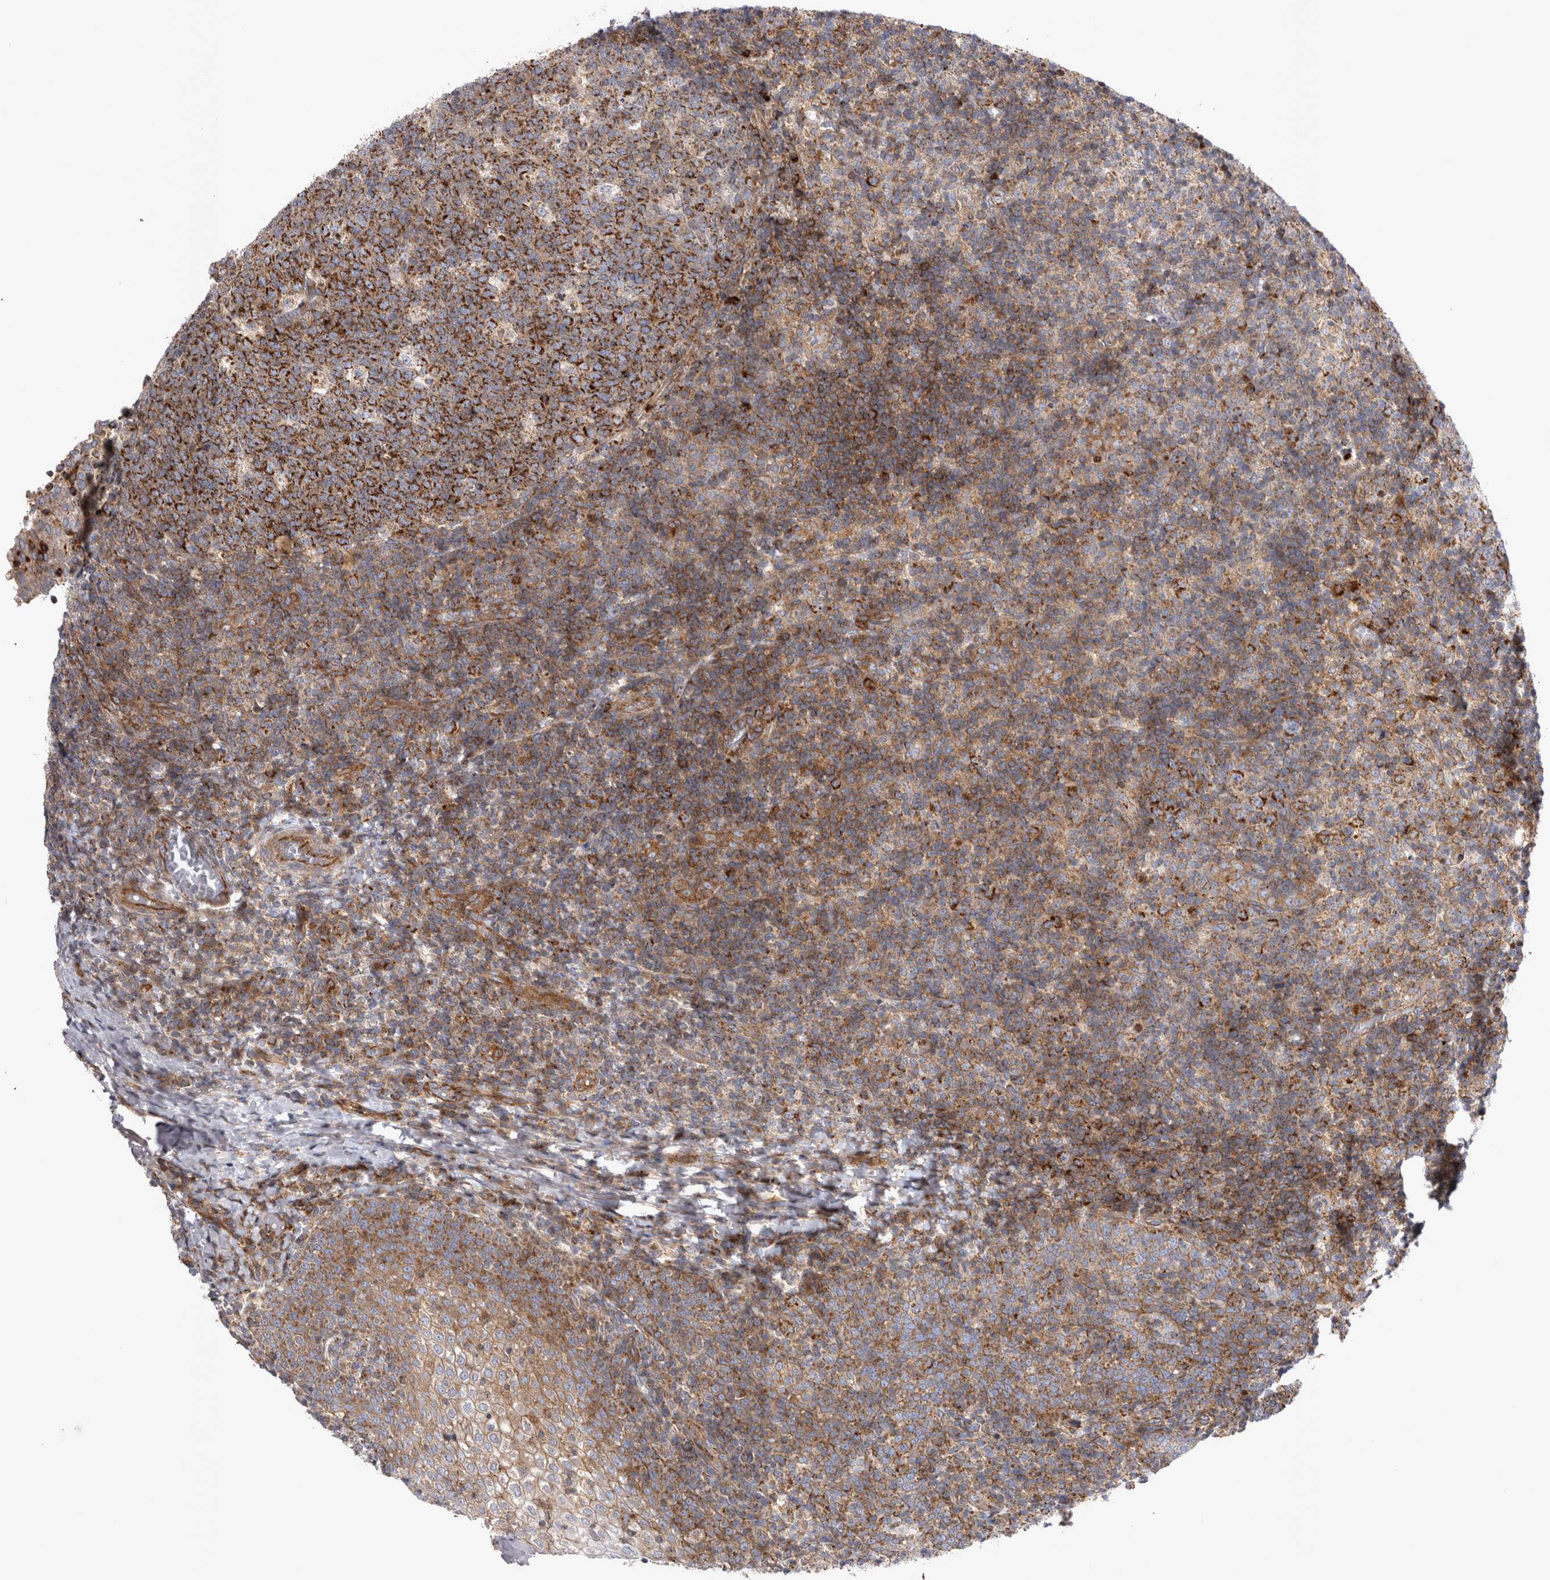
{"staining": {"intensity": "strong", "quantity": ">75%", "location": "cytoplasmic/membranous"}, "tissue": "tonsil", "cell_type": "Germinal center cells", "image_type": "normal", "snomed": [{"axis": "morphology", "description": "Normal tissue, NOS"}, {"axis": "topography", "description": "Tonsil"}], "caption": "Protein expression analysis of benign human tonsil reveals strong cytoplasmic/membranous positivity in approximately >75% of germinal center cells. Using DAB (3,3'-diaminobenzidine) (brown) and hematoxylin (blue) stains, captured at high magnification using brightfield microscopy.", "gene": "TSPOAP1", "patient": {"sex": "female", "age": 19}}